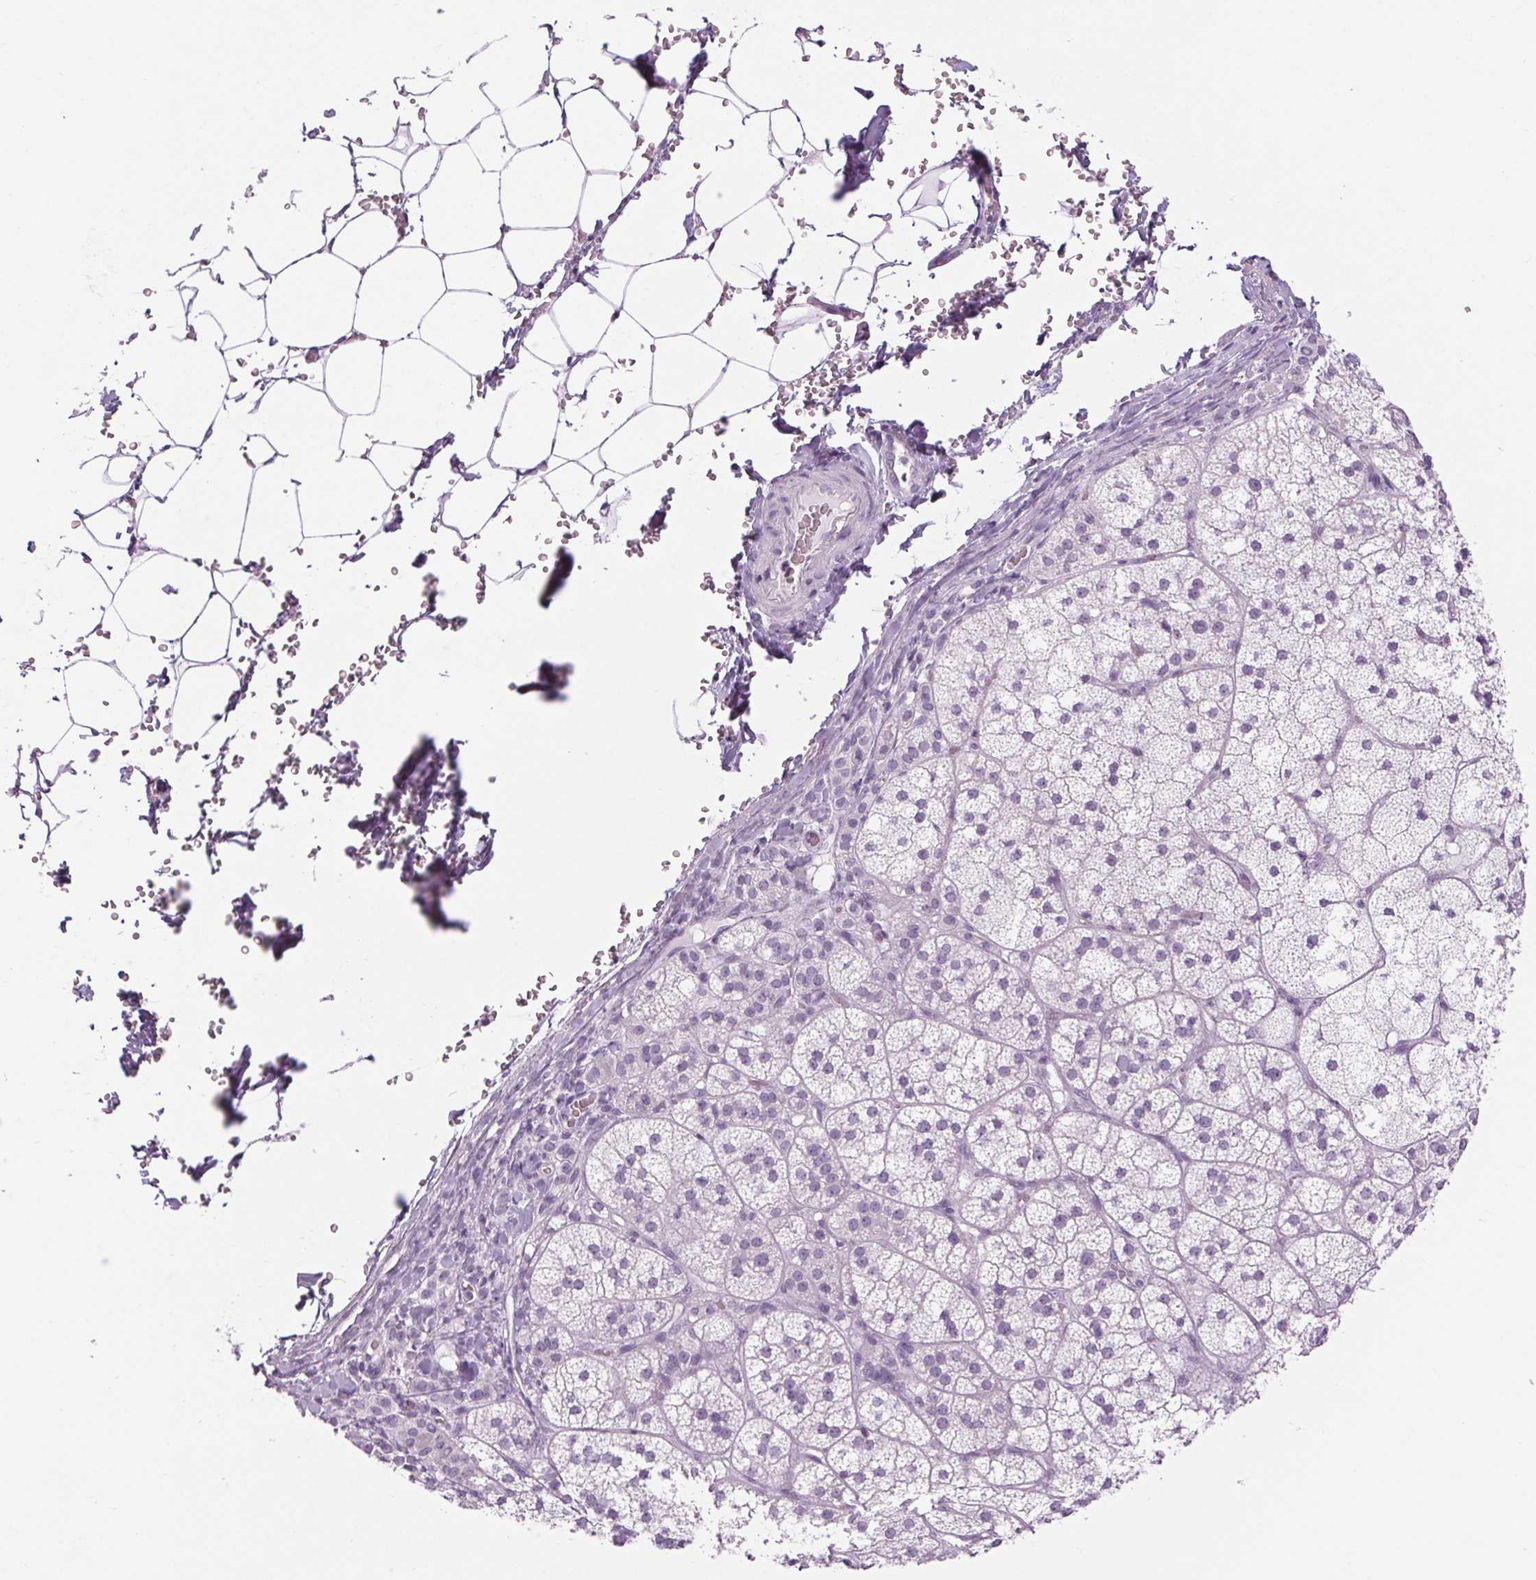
{"staining": {"intensity": "negative", "quantity": "none", "location": "none"}, "tissue": "adrenal gland", "cell_type": "Glandular cells", "image_type": "normal", "snomed": [{"axis": "morphology", "description": "Normal tissue, NOS"}, {"axis": "topography", "description": "Adrenal gland"}], "caption": "Image shows no protein expression in glandular cells of normal adrenal gland.", "gene": "LRP2", "patient": {"sex": "female", "age": 60}}